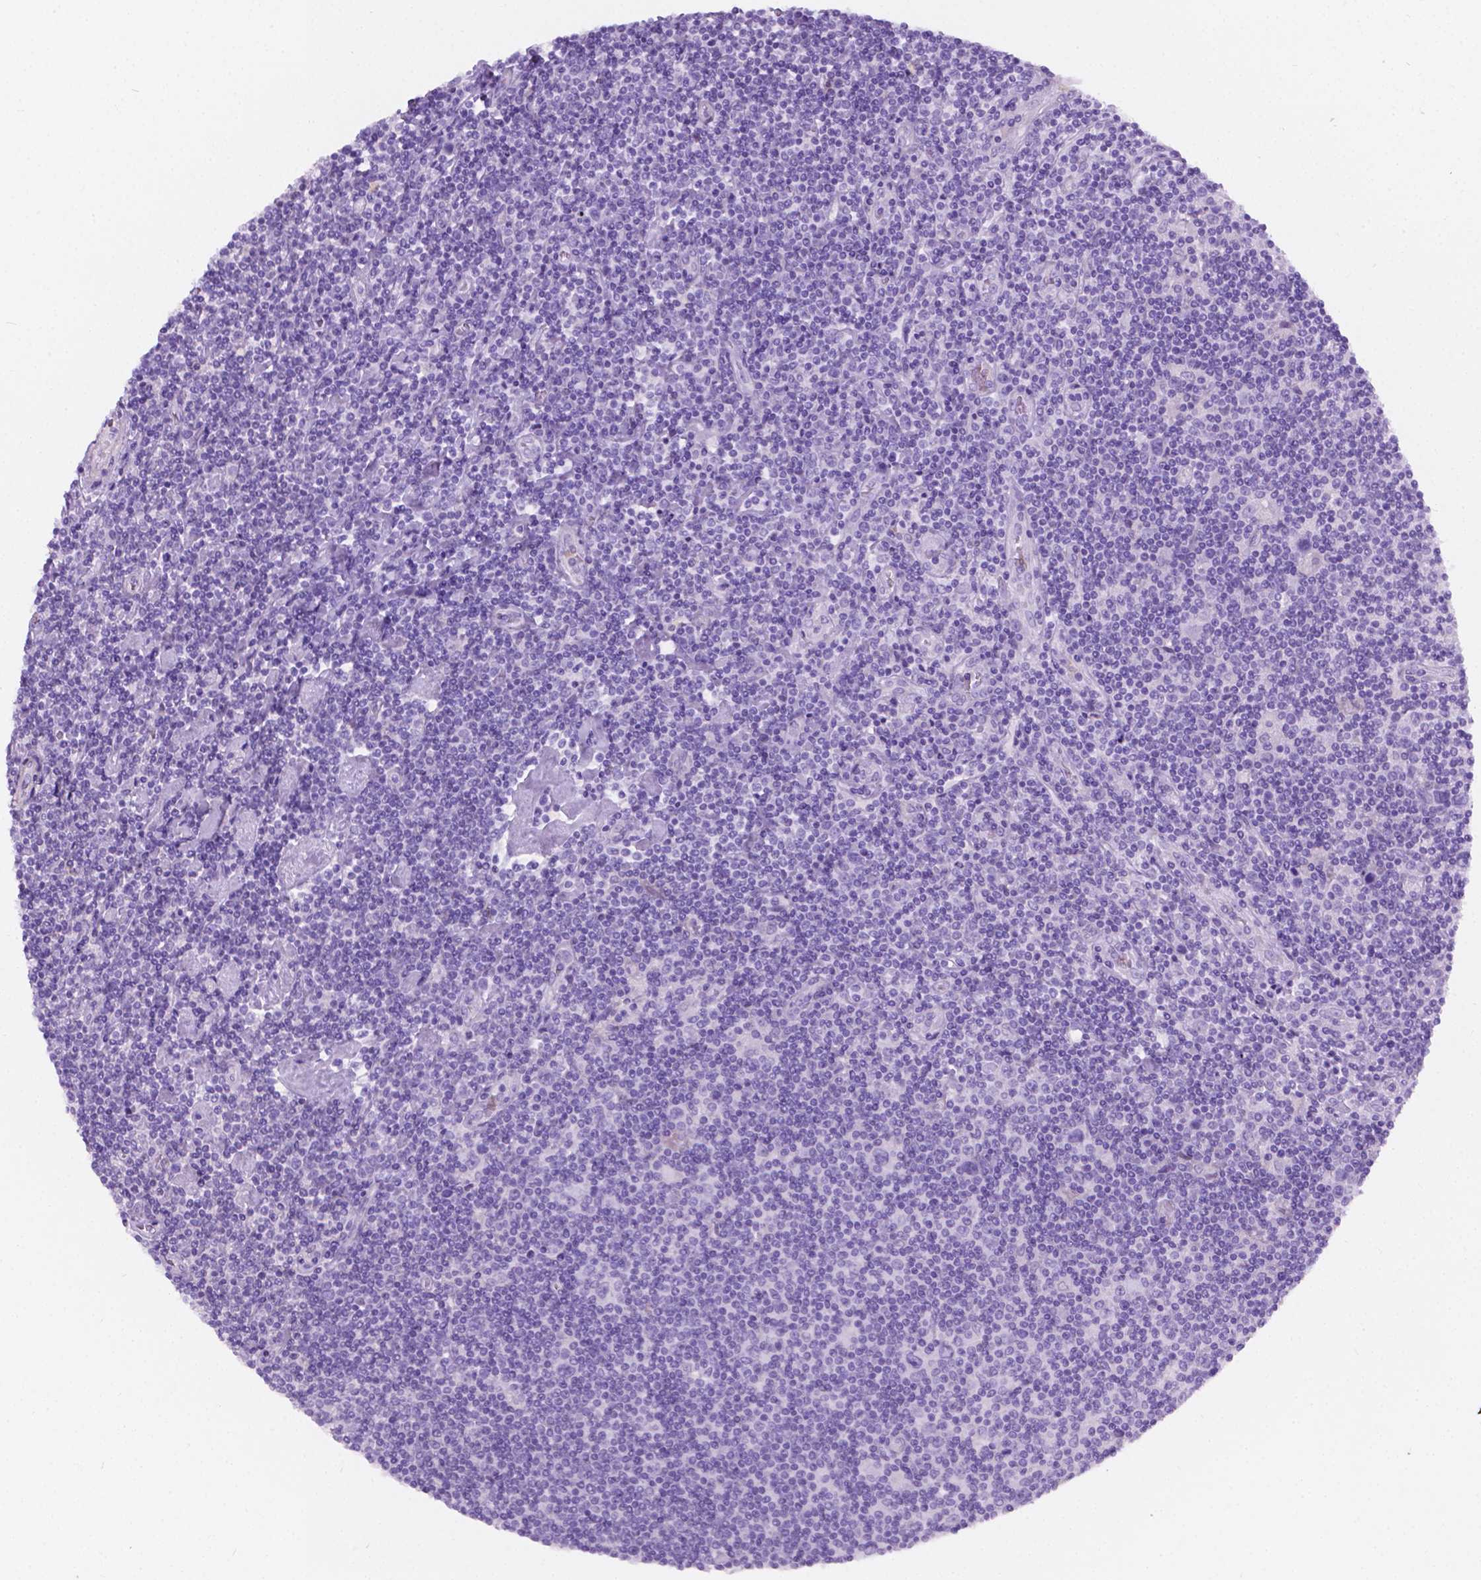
{"staining": {"intensity": "negative", "quantity": "none", "location": "none"}, "tissue": "lymphoma", "cell_type": "Tumor cells", "image_type": "cancer", "snomed": [{"axis": "morphology", "description": "Hodgkin's disease, NOS"}, {"axis": "topography", "description": "Lymph node"}], "caption": "High magnification brightfield microscopy of lymphoma stained with DAB (3,3'-diaminobenzidine) (brown) and counterstained with hematoxylin (blue): tumor cells show no significant positivity.", "gene": "GNAO1", "patient": {"sex": "male", "age": 40}}